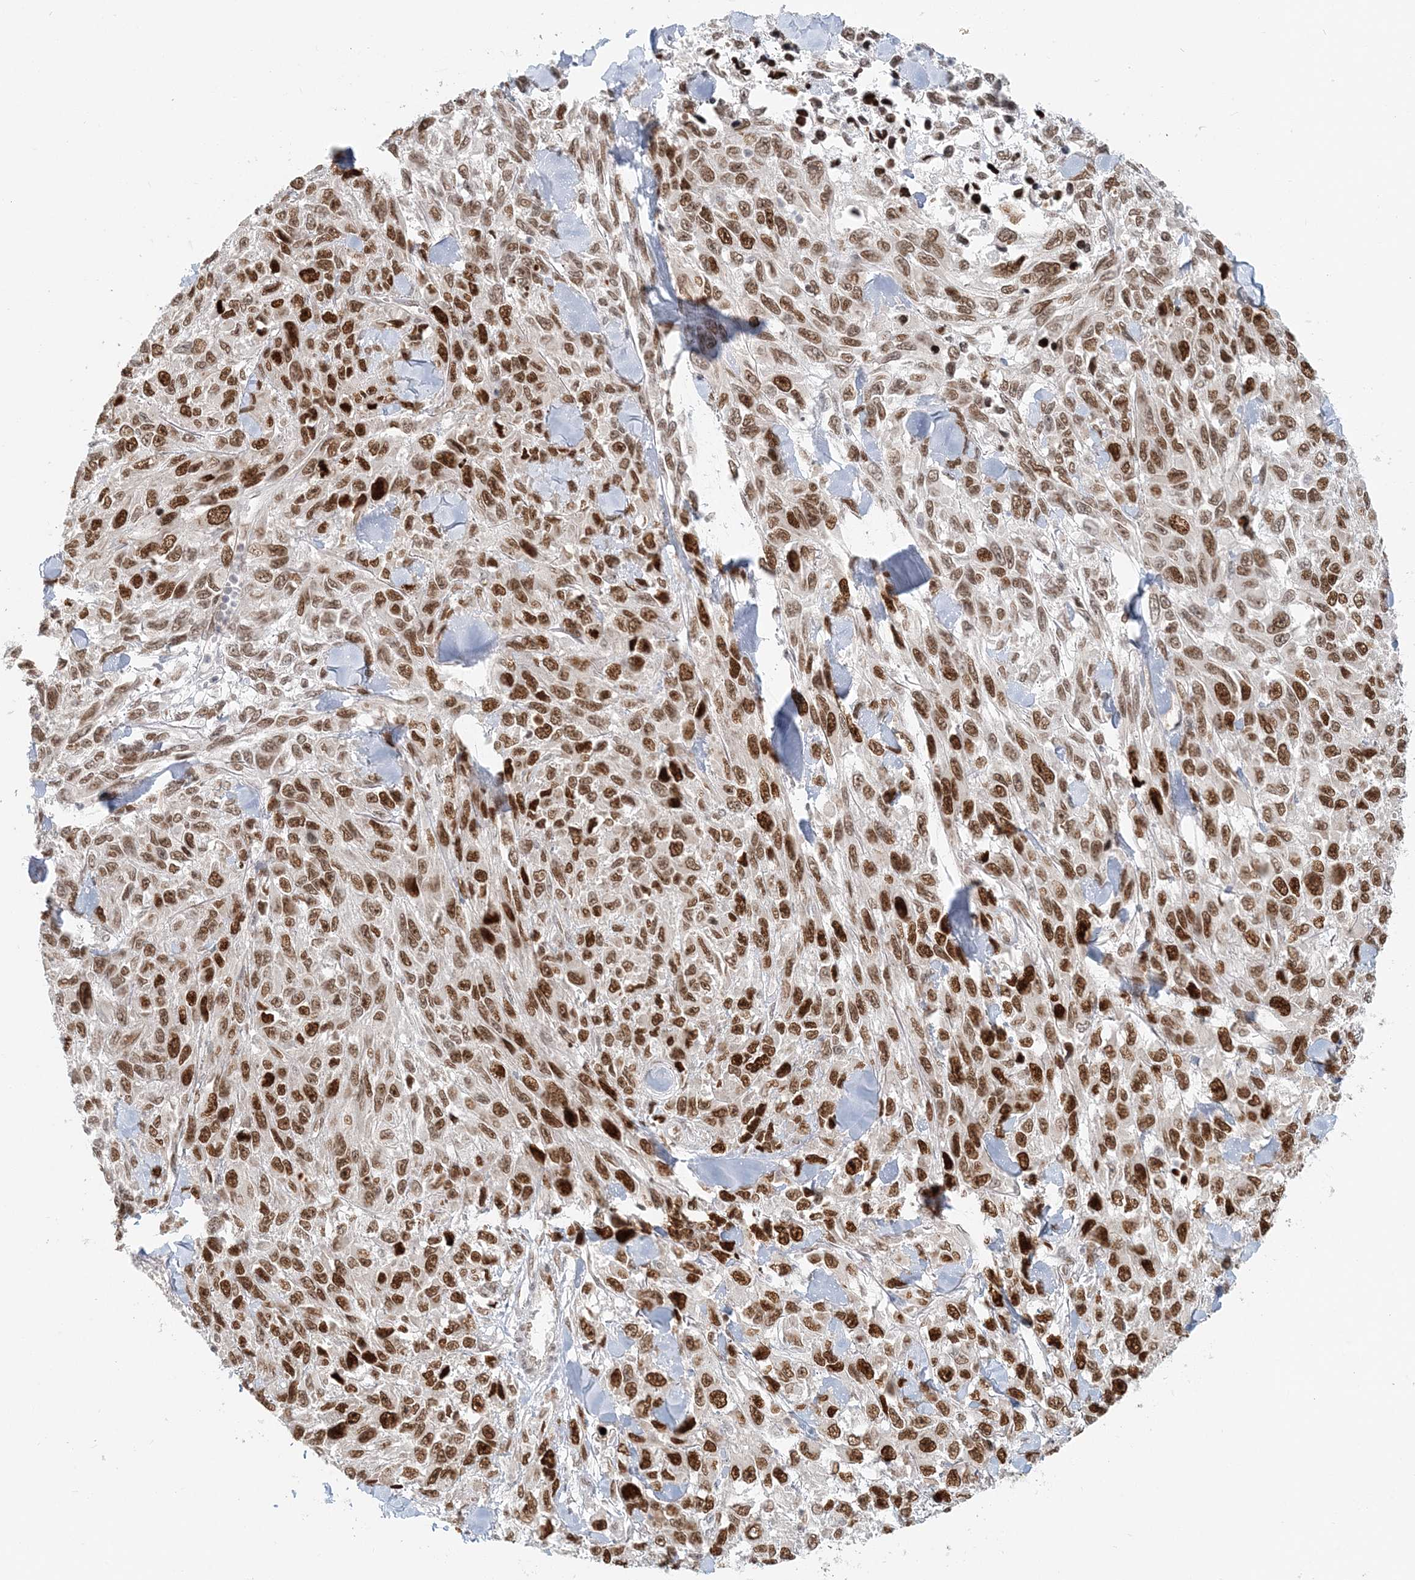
{"staining": {"intensity": "strong", "quantity": ">75%", "location": "nuclear"}, "tissue": "melanoma", "cell_type": "Tumor cells", "image_type": "cancer", "snomed": [{"axis": "morphology", "description": "Malignant melanoma, NOS"}, {"axis": "topography", "description": "Skin"}], "caption": "Immunohistochemical staining of malignant melanoma shows strong nuclear protein positivity in about >75% of tumor cells.", "gene": "BAZ1B", "patient": {"sex": "female", "age": 96}}